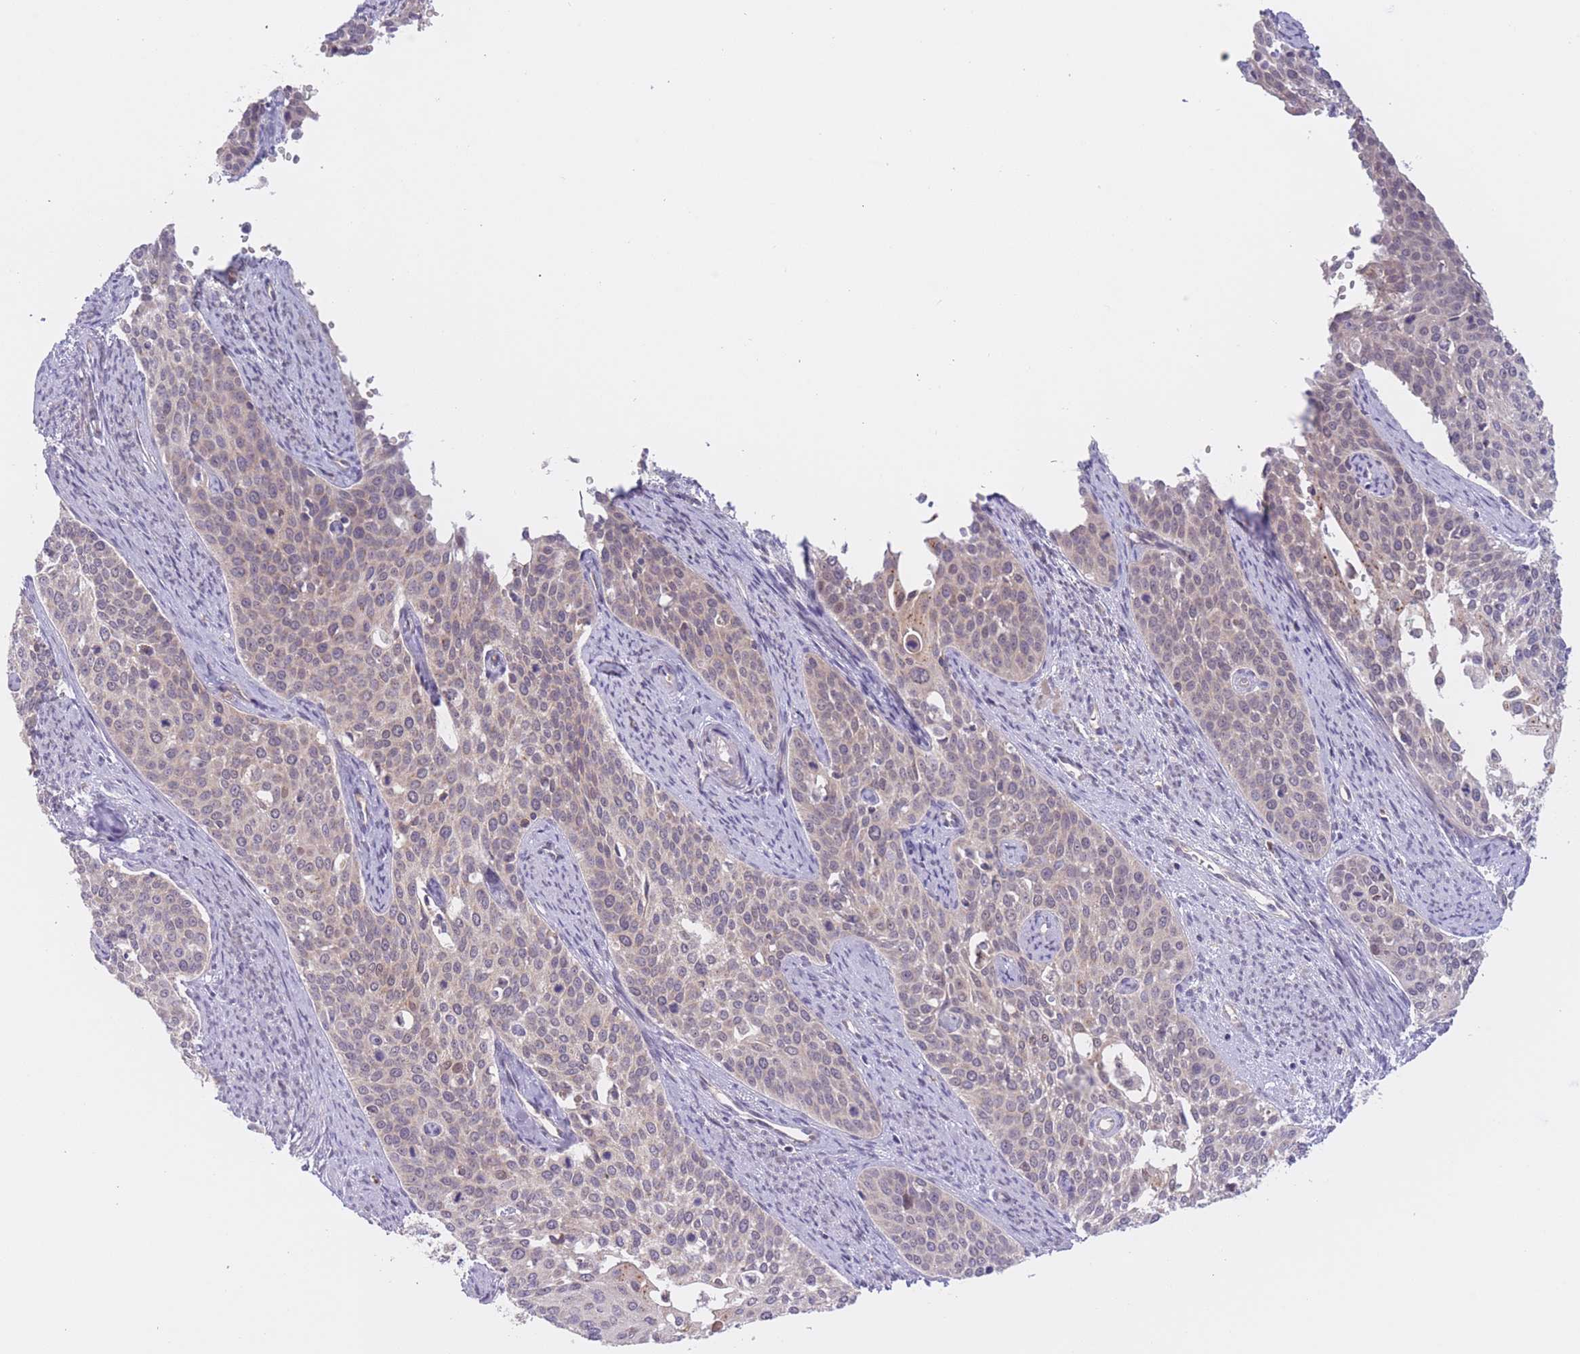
{"staining": {"intensity": "negative", "quantity": "none", "location": "none"}, "tissue": "cervical cancer", "cell_type": "Tumor cells", "image_type": "cancer", "snomed": [{"axis": "morphology", "description": "Squamous cell carcinoma, NOS"}, {"axis": "topography", "description": "Cervix"}], "caption": "Immunohistochemistry photomicrograph of neoplastic tissue: squamous cell carcinoma (cervical) stained with DAB demonstrates no significant protein positivity in tumor cells.", "gene": "FUT5", "patient": {"sex": "female", "age": 44}}